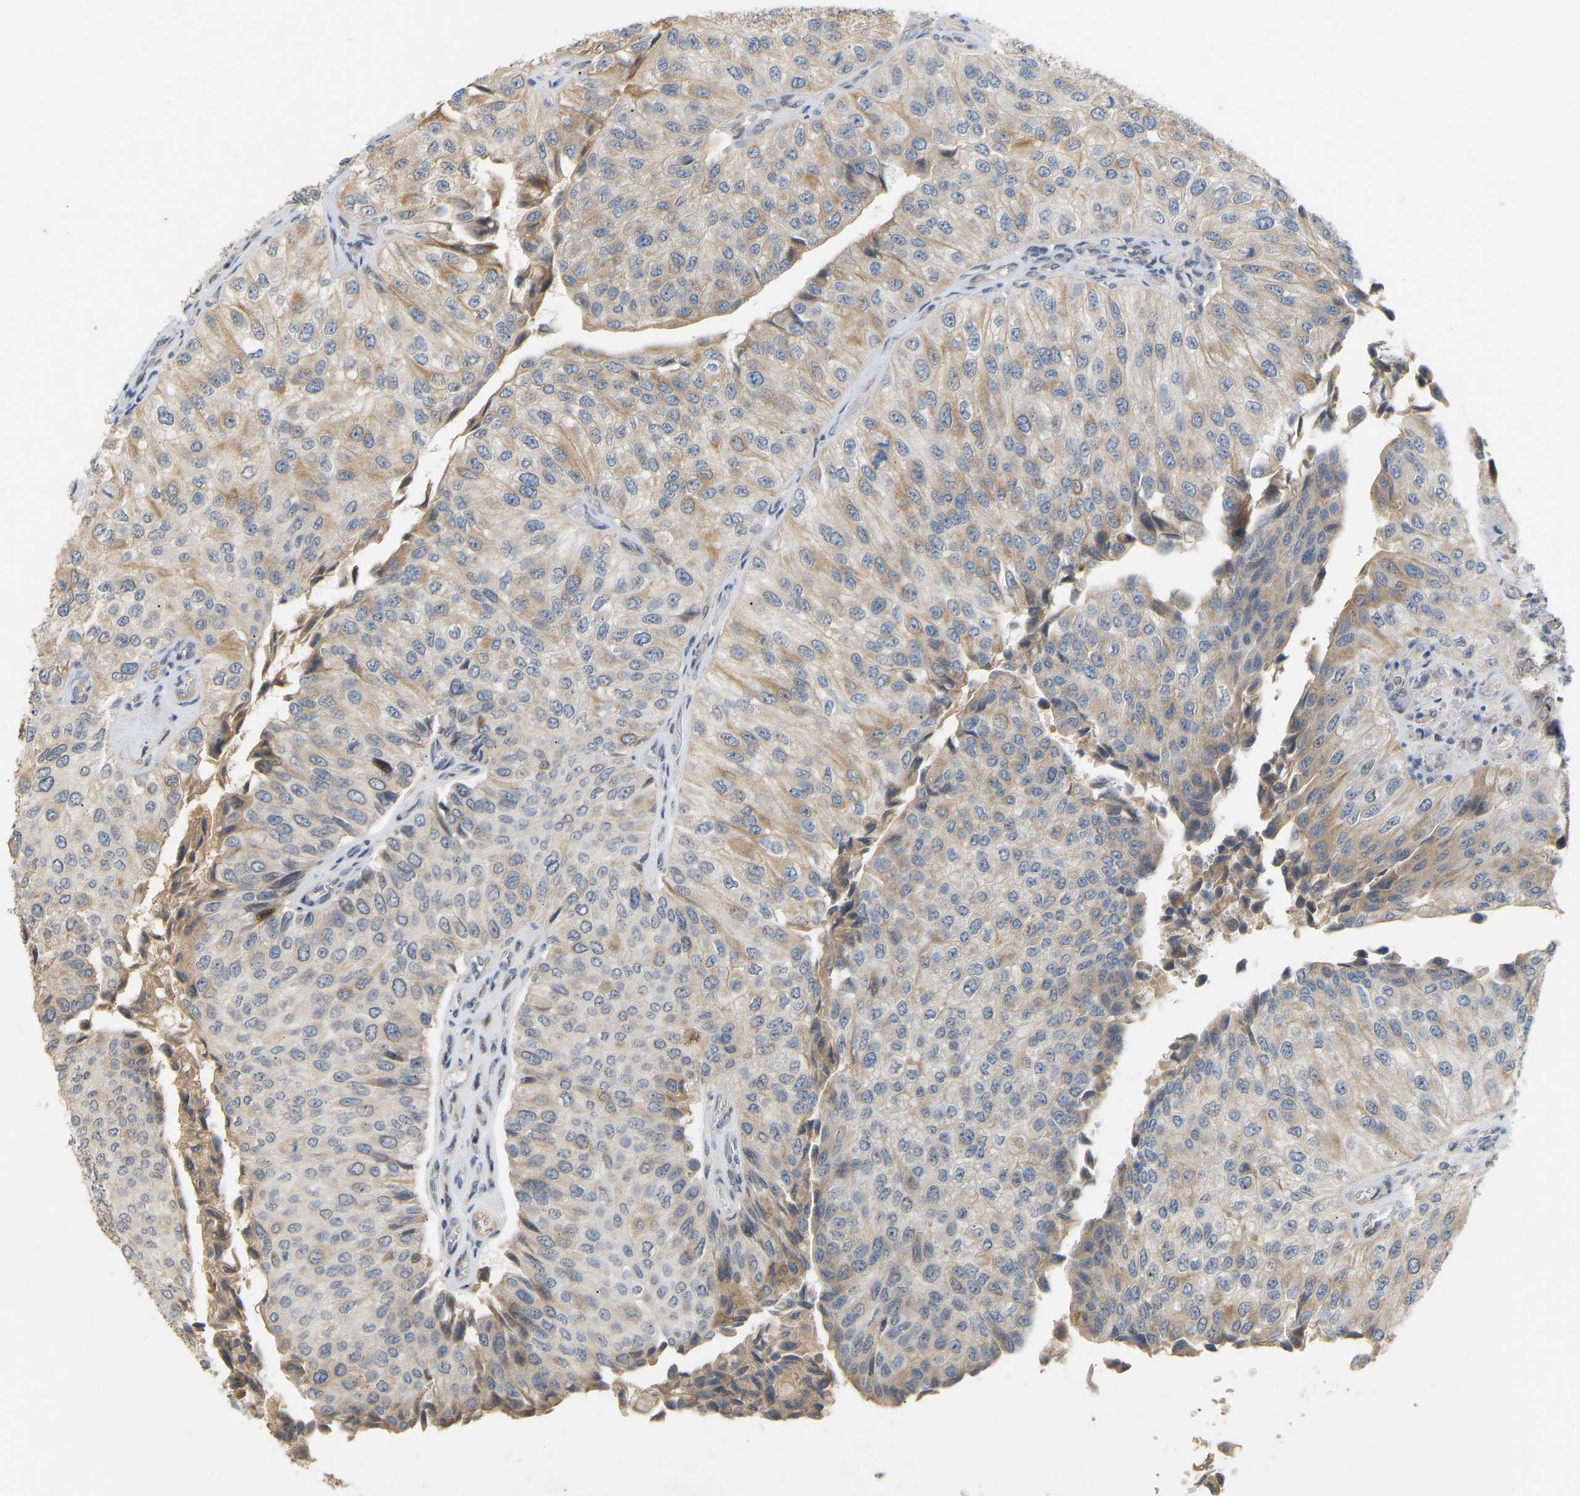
{"staining": {"intensity": "moderate", "quantity": "<25%", "location": "cytoplasmic/membranous"}, "tissue": "urothelial cancer", "cell_type": "Tumor cells", "image_type": "cancer", "snomed": [{"axis": "morphology", "description": "Urothelial carcinoma, High grade"}, {"axis": "topography", "description": "Kidney"}, {"axis": "topography", "description": "Urinary bladder"}], "caption": "Urothelial cancer stained with DAB (3,3'-diaminobenzidine) IHC displays low levels of moderate cytoplasmic/membranous staining in approximately <25% of tumor cells.", "gene": "PTPN4", "patient": {"sex": "male", "age": 77}}